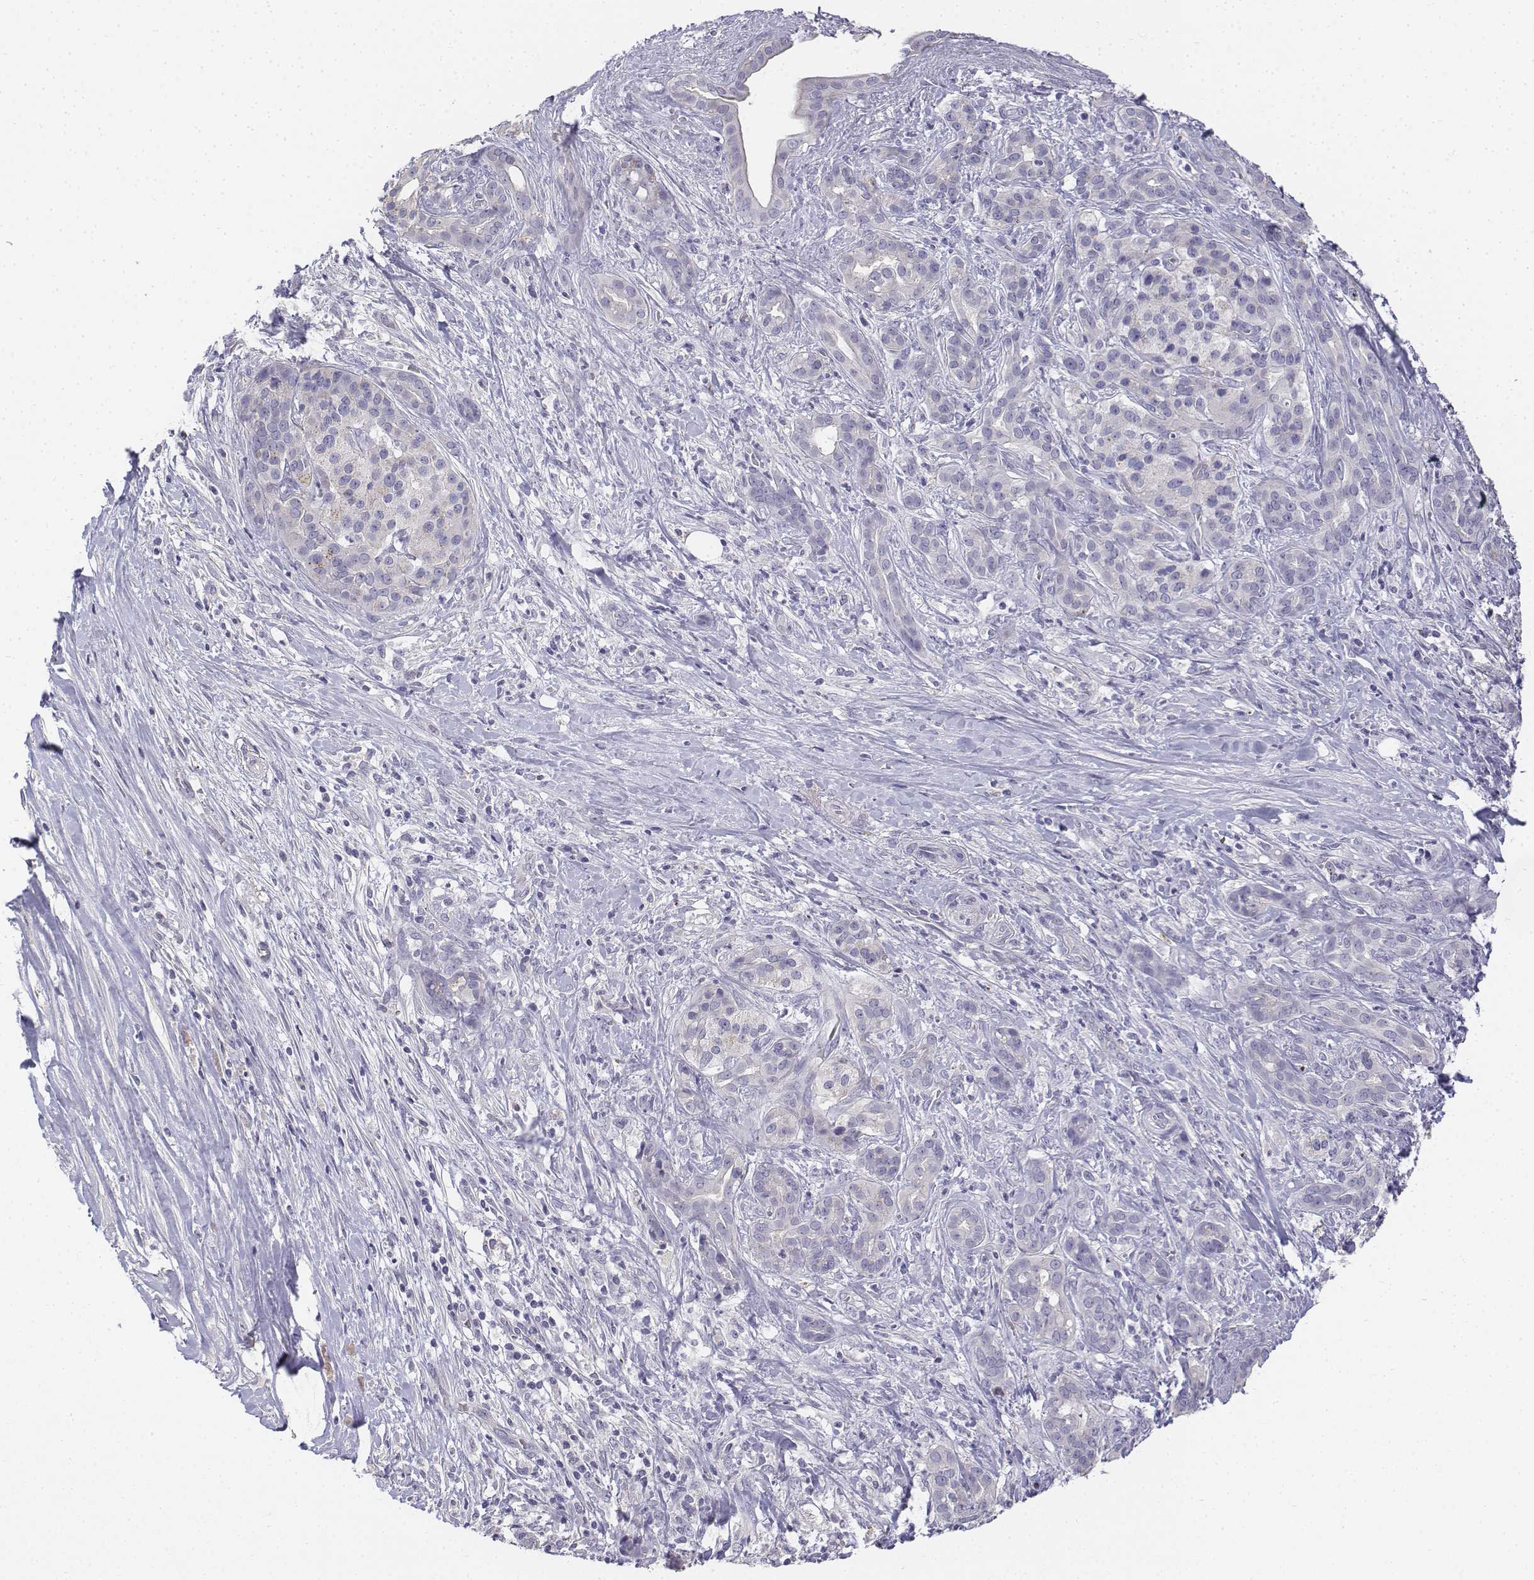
{"staining": {"intensity": "negative", "quantity": "none", "location": "none"}, "tissue": "pancreatic cancer", "cell_type": "Tumor cells", "image_type": "cancer", "snomed": [{"axis": "morphology", "description": "Normal tissue, NOS"}, {"axis": "morphology", "description": "Inflammation, NOS"}, {"axis": "morphology", "description": "Adenocarcinoma, NOS"}, {"axis": "topography", "description": "Pancreas"}], "caption": "Tumor cells are negative for protein expression in human pancreatic cancer (adenocarcinoma). (DAB immunohistochemistry, high magnification).", "gene": "LGSN", "patient": {"sex": "male", "age": 57}}